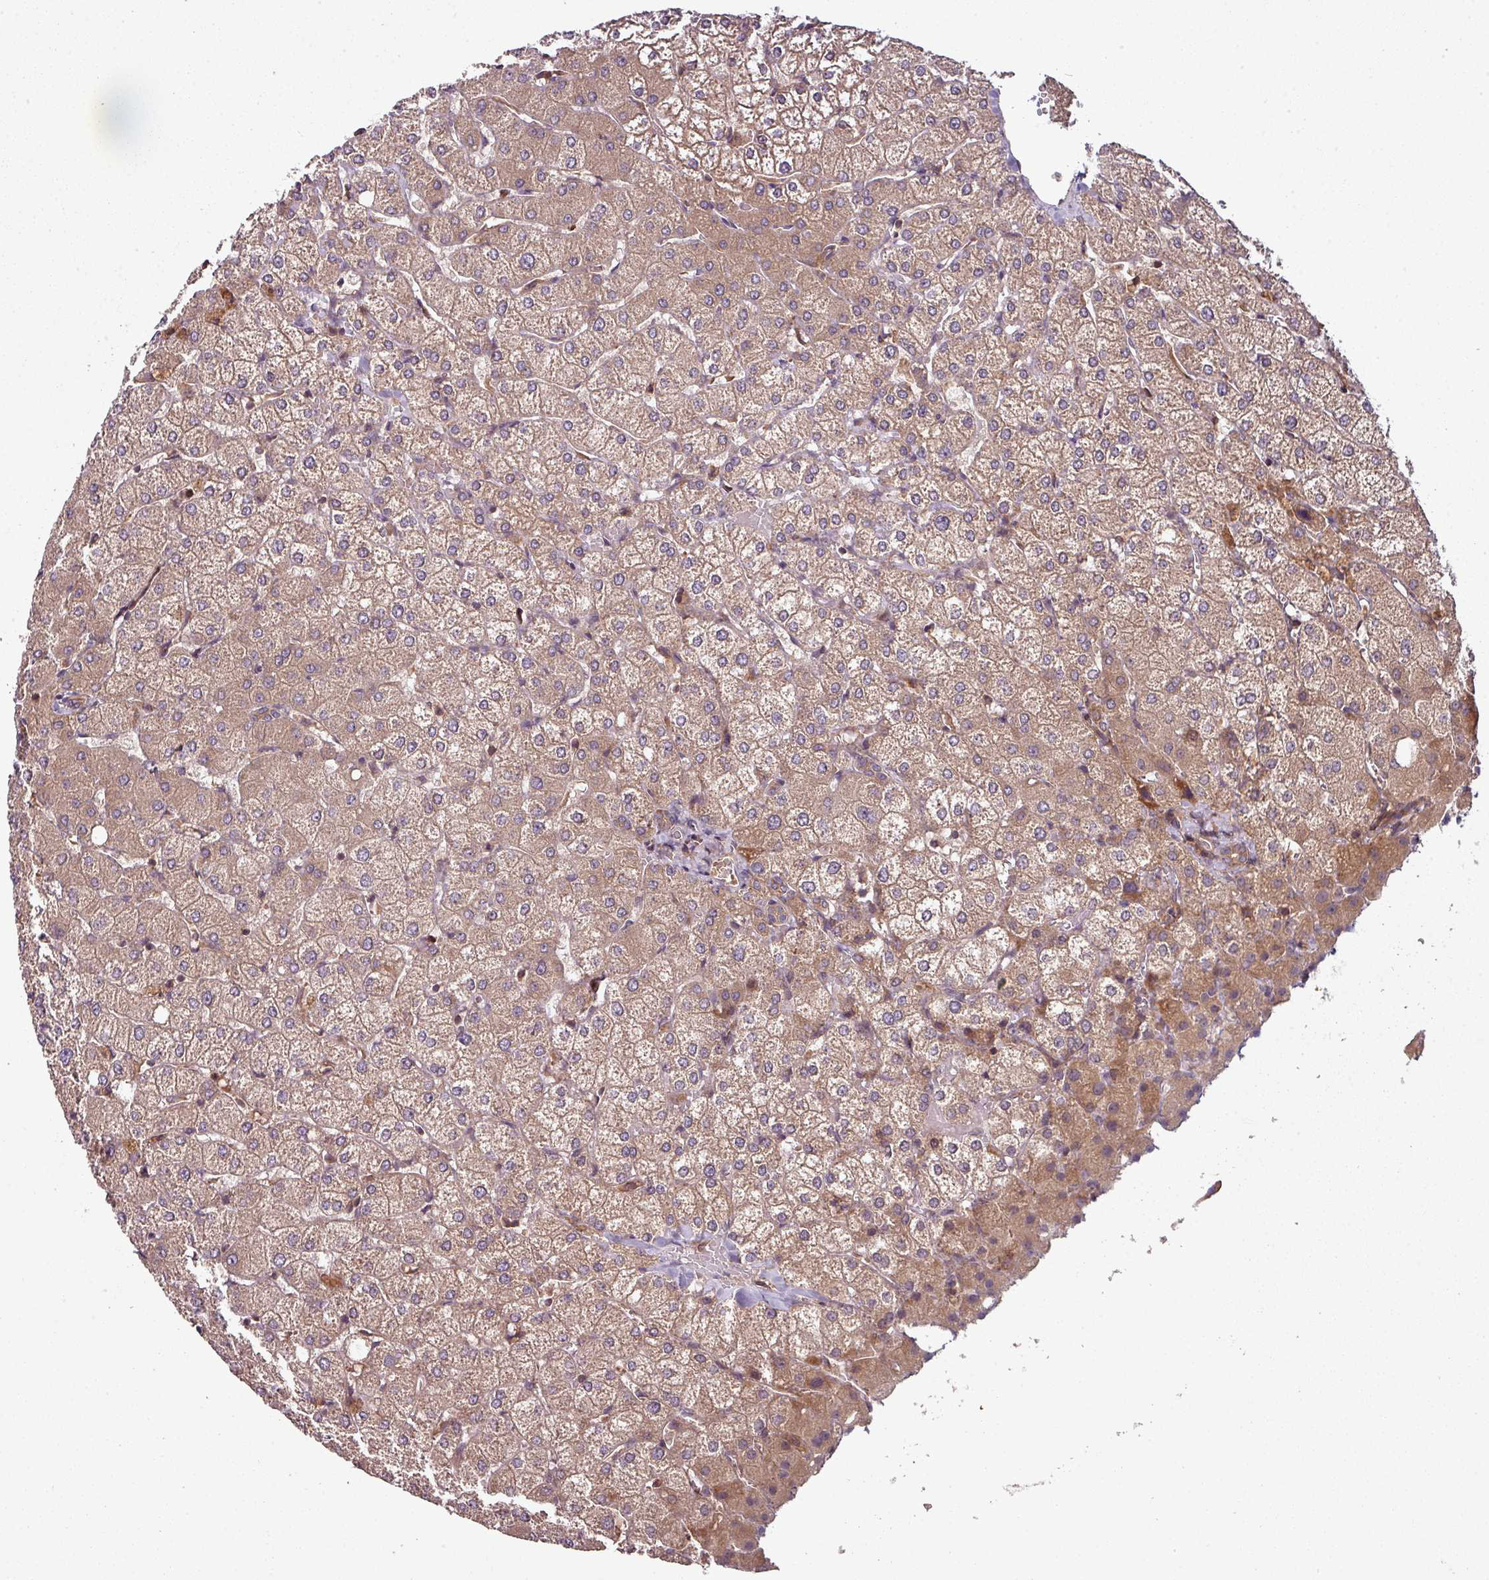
{"staining": {"intensity": "weak", "quantity": "25%-75%", "location": "cytoplasmic/membranous"}, "tissue": "liver", "cell_type": "Cholangiocytes", "image_type": "normal", "snomed": [{"axis": "morphology", "description": "Normal tissue, NOS"}, {"axis": "topography", "description": "Liver"}], "caption": "A low amount of weak cytoplasmic/membranous positivity is present in approximately 25%-75% of cholangiocytes in unremarkable liver. The staining was performed using DAB, with brown indicating positive protein expression. Nuclei are stained blue with hematoxylin.", "gene": "GSKIP", "patient": {"sex": "female", "age": 54}}